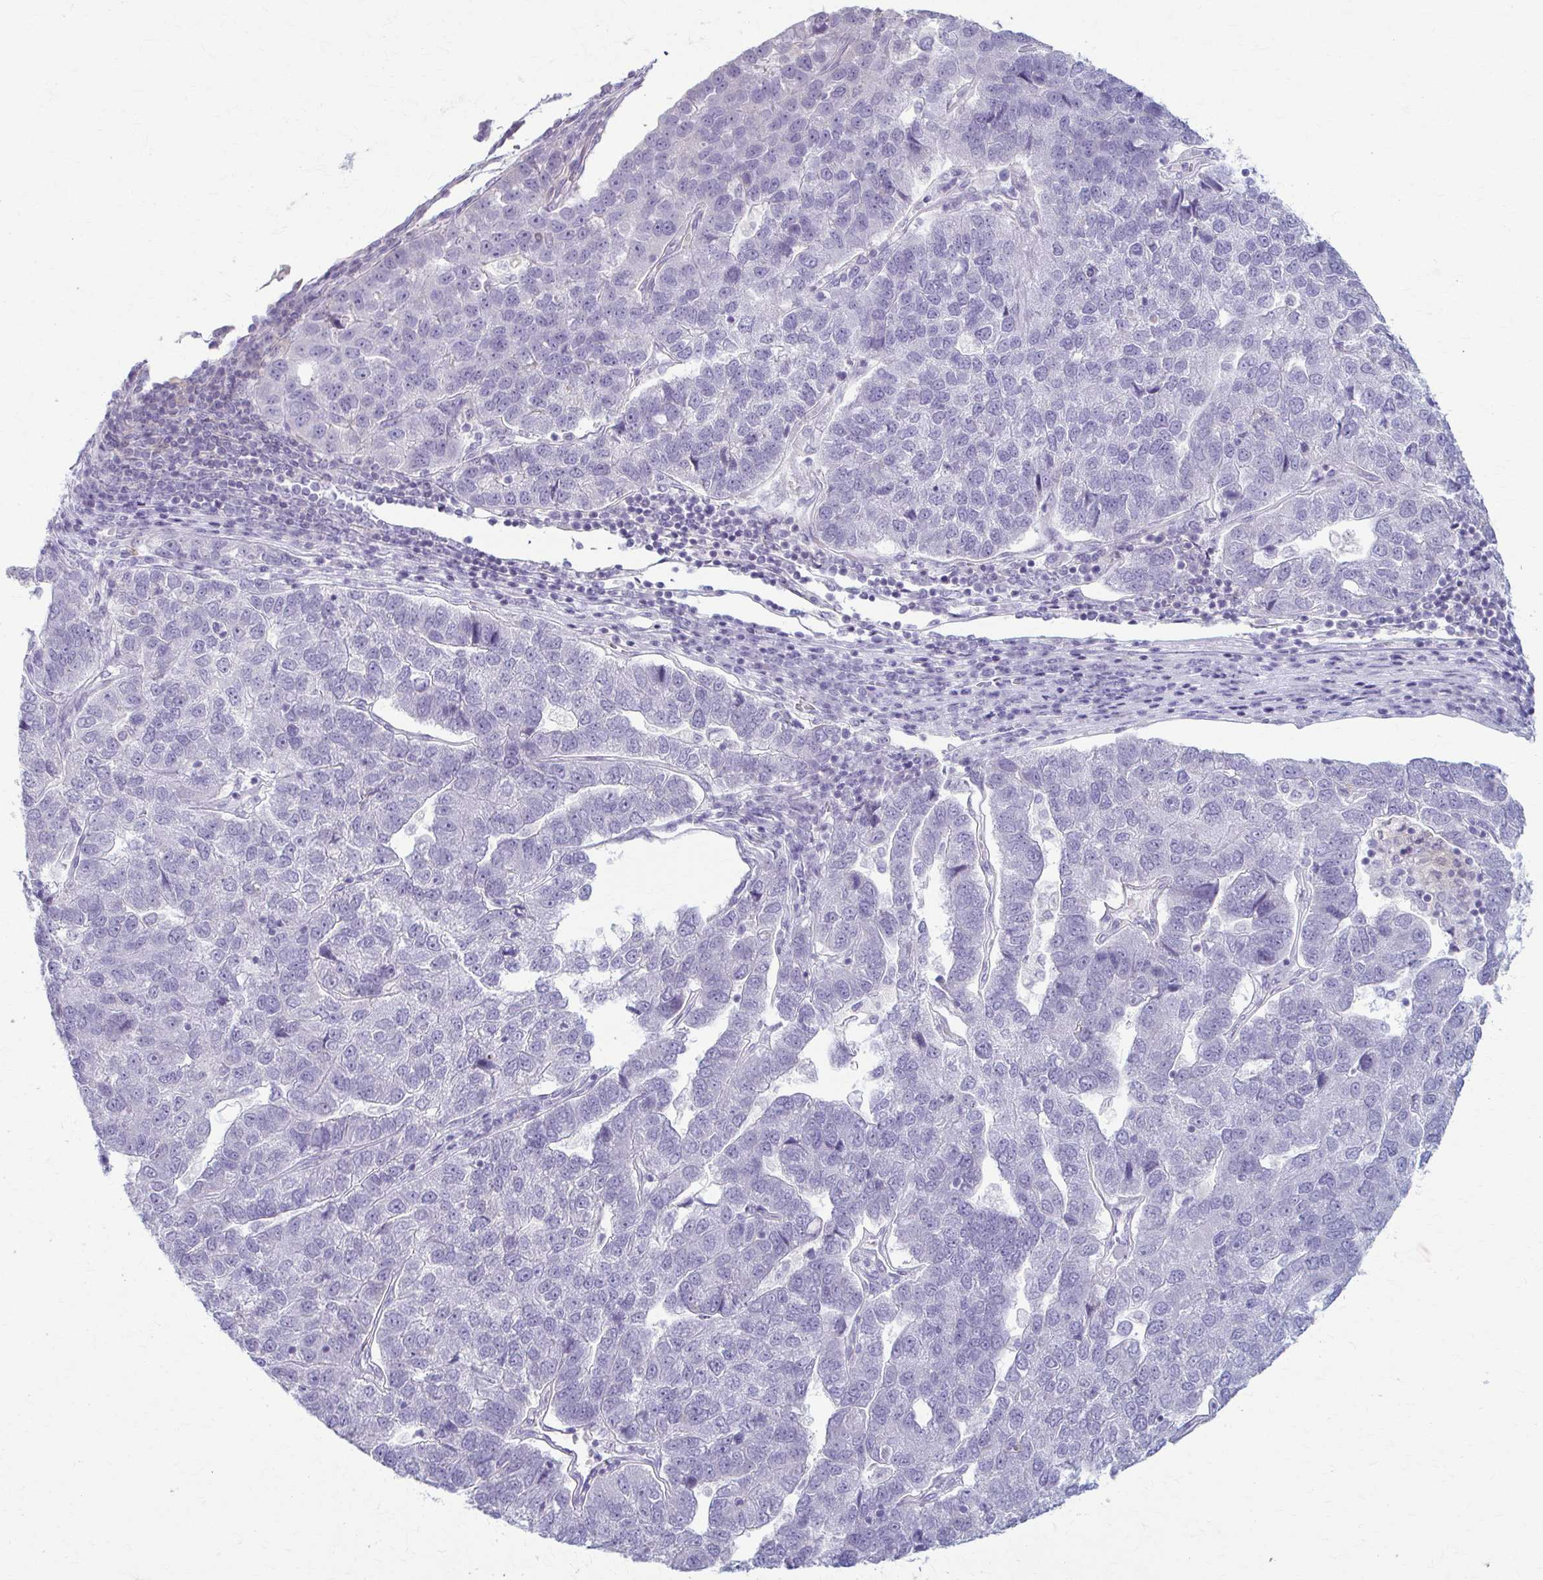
{"staining": {"intensity": "negative", "quantity": "none", "location": "none"}, "tissue": "pancreatic cancer", "cell_type": "Tumor cells", "image_type": "cancer", "snomed": [{"axis": "morphology", "description": "Adenocarcinoma, NOS"}, {"axis": "topography", "description": "Pancreas"}], "caption": "This is an immunohistochemistry image of human pancreatic cancer (adenocarcinoma). There is no staining in tumor cells.", "gene": "LDLRAP1", "patient": {"sex": "female", "age": 61}}